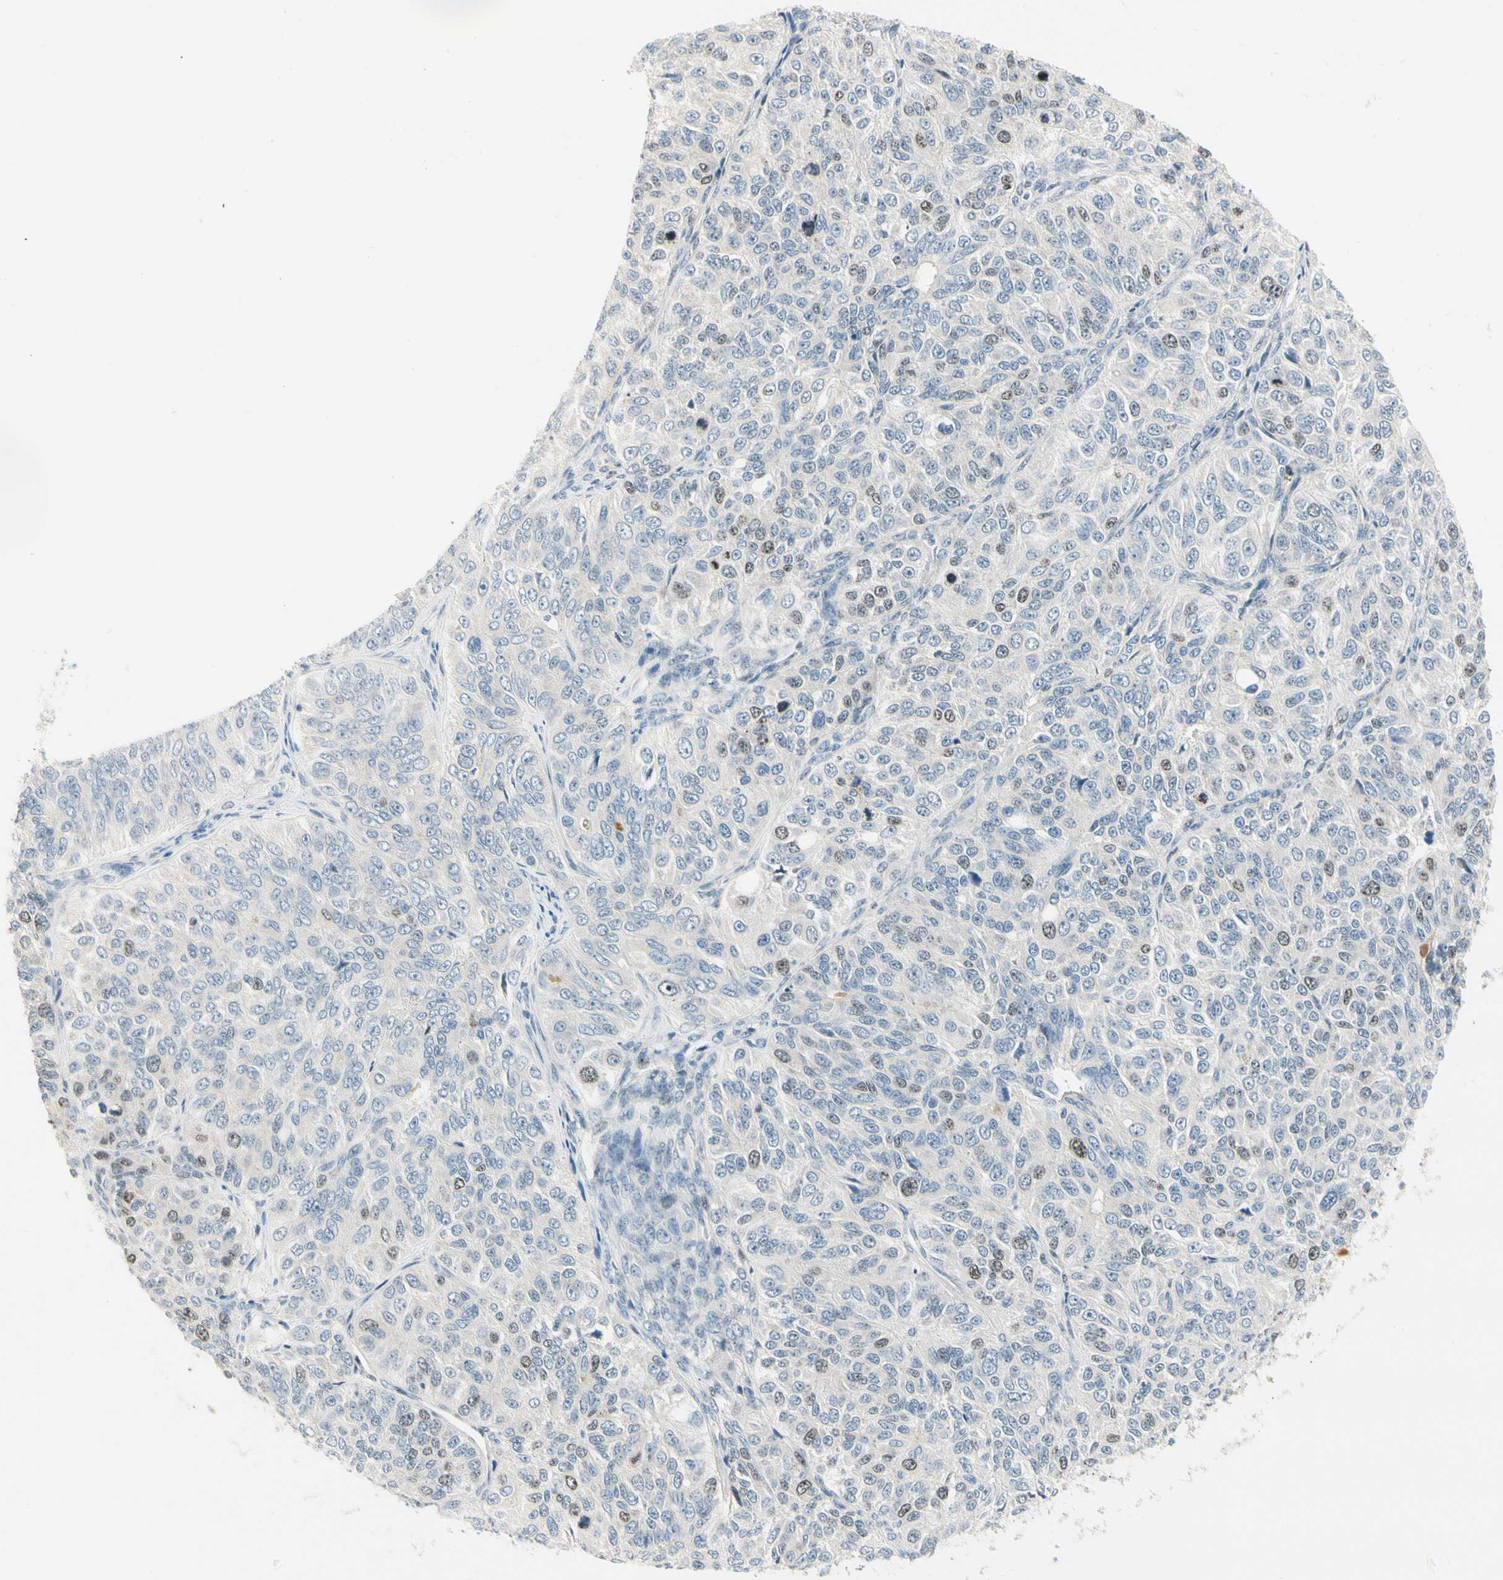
{"staining": {"intensity": "moderate", "quantity": "<25%", "location": "nuclear"}, "tissue": "ovarian cancer", "cell_type": "Tumor cells", "image_type": "cancer", "snomed": [{"axis": "morphology", "description": "Carcinoma, endometroid"}, {"axis": "topography", "description": "Ovary"}], "caption": "The histopathology image shows a brown stain indicating the presence of a protein in the nuclear of tumor cells in ovarian cancer (endometroid carcinoma).", "gene": "PITX1", "patient": {"sex": "female", "age": 51}}